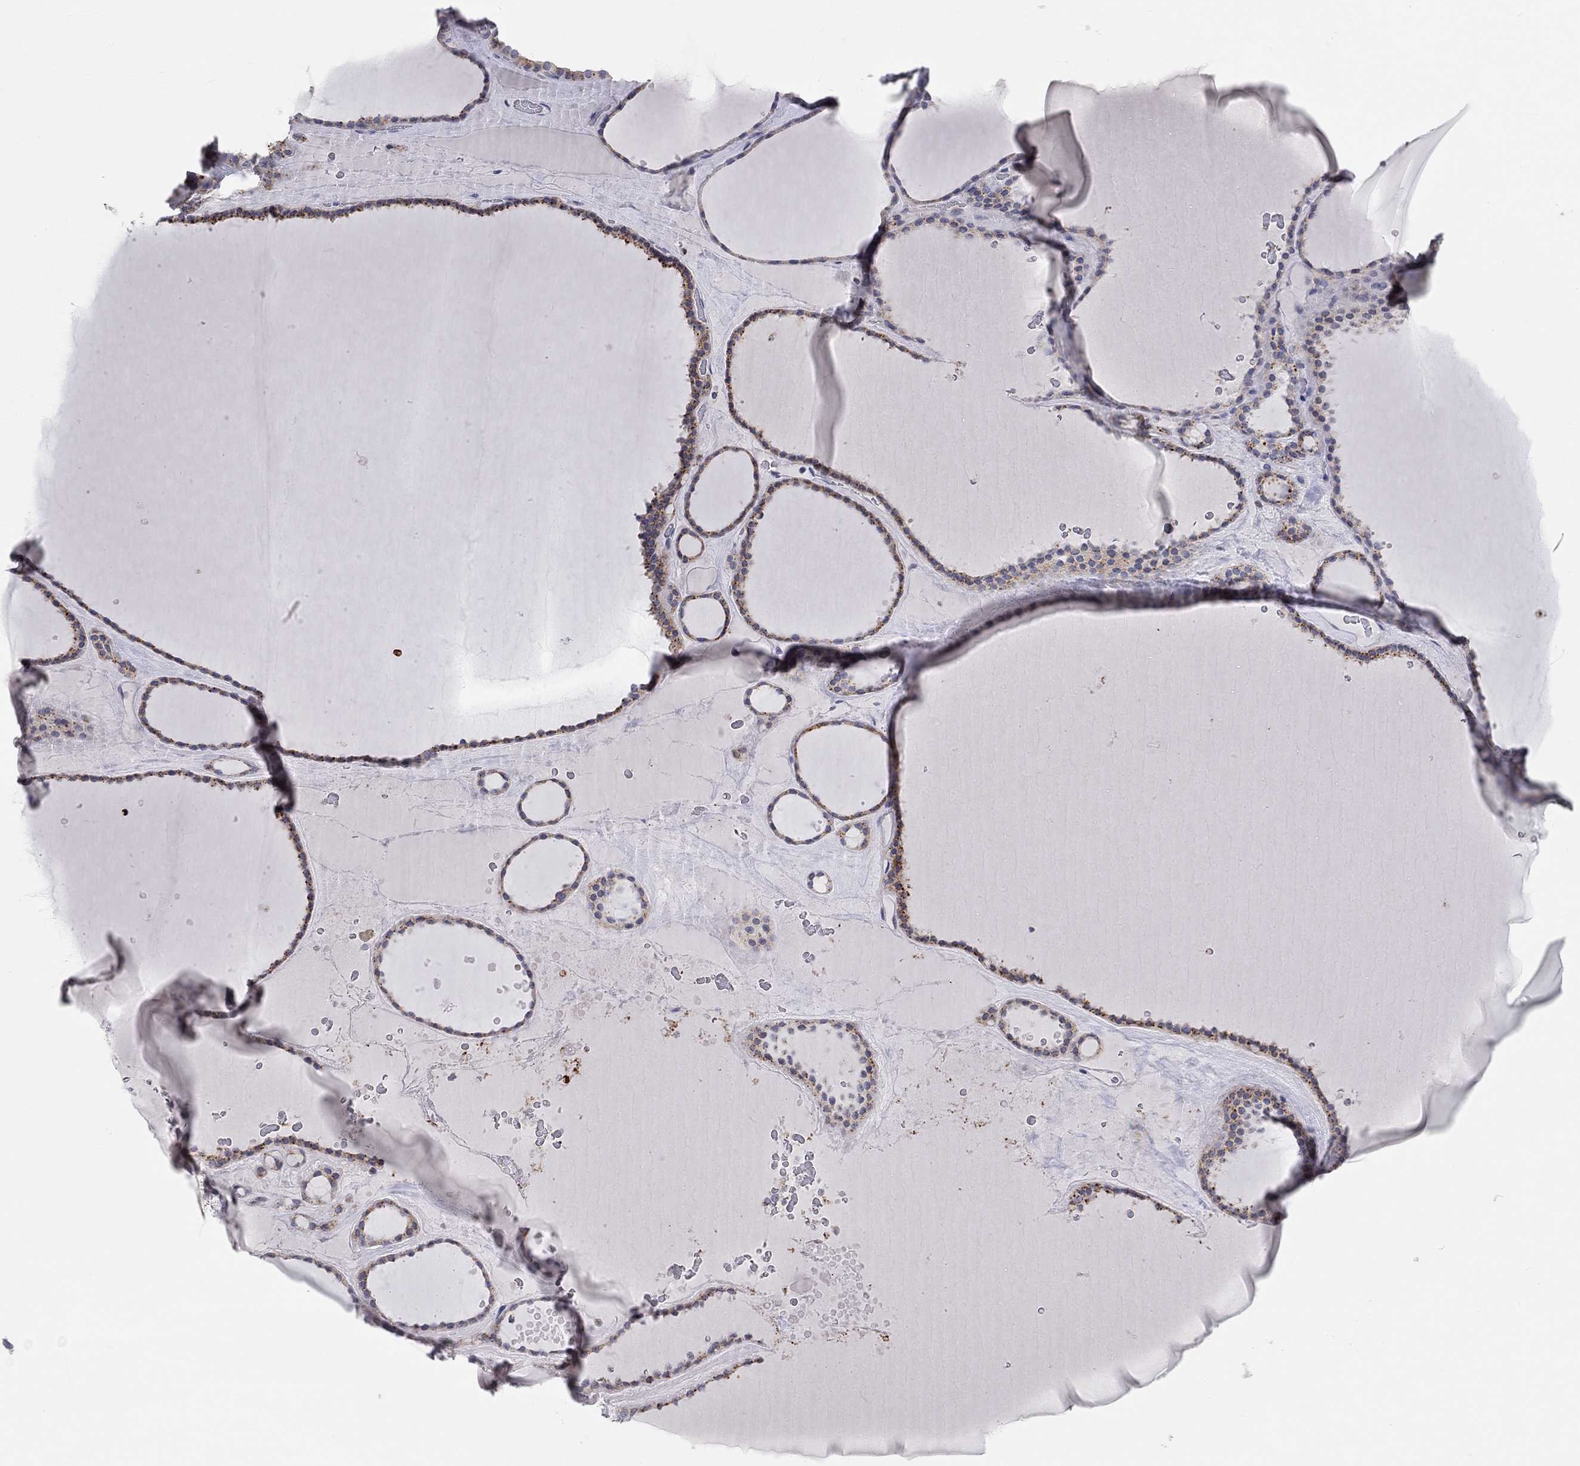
{"staining": {"intensity": "moderate", "quantity": ">75%", "location": "cytoplasmic/membranous"}, "tissue": "thyroid gland", "cell_type": "Glandular cells", "image_type": "normal", "snomed": [{"axis": "morphology", "description": "Normal tissue, NOS"}, {"axis": "topography", "description": "Thyroid gland"}], "caption": "Brown immunohistochemical staining in benign thyroid gland shows moderate cytoplasmic/membranous expression in approximately >75% of glandular cells. The protein of interest is shown in brown color, while the nuclei are stained blue.", "gene": "PAPSS2", "patient": {"sex": "male", "age": 63}}